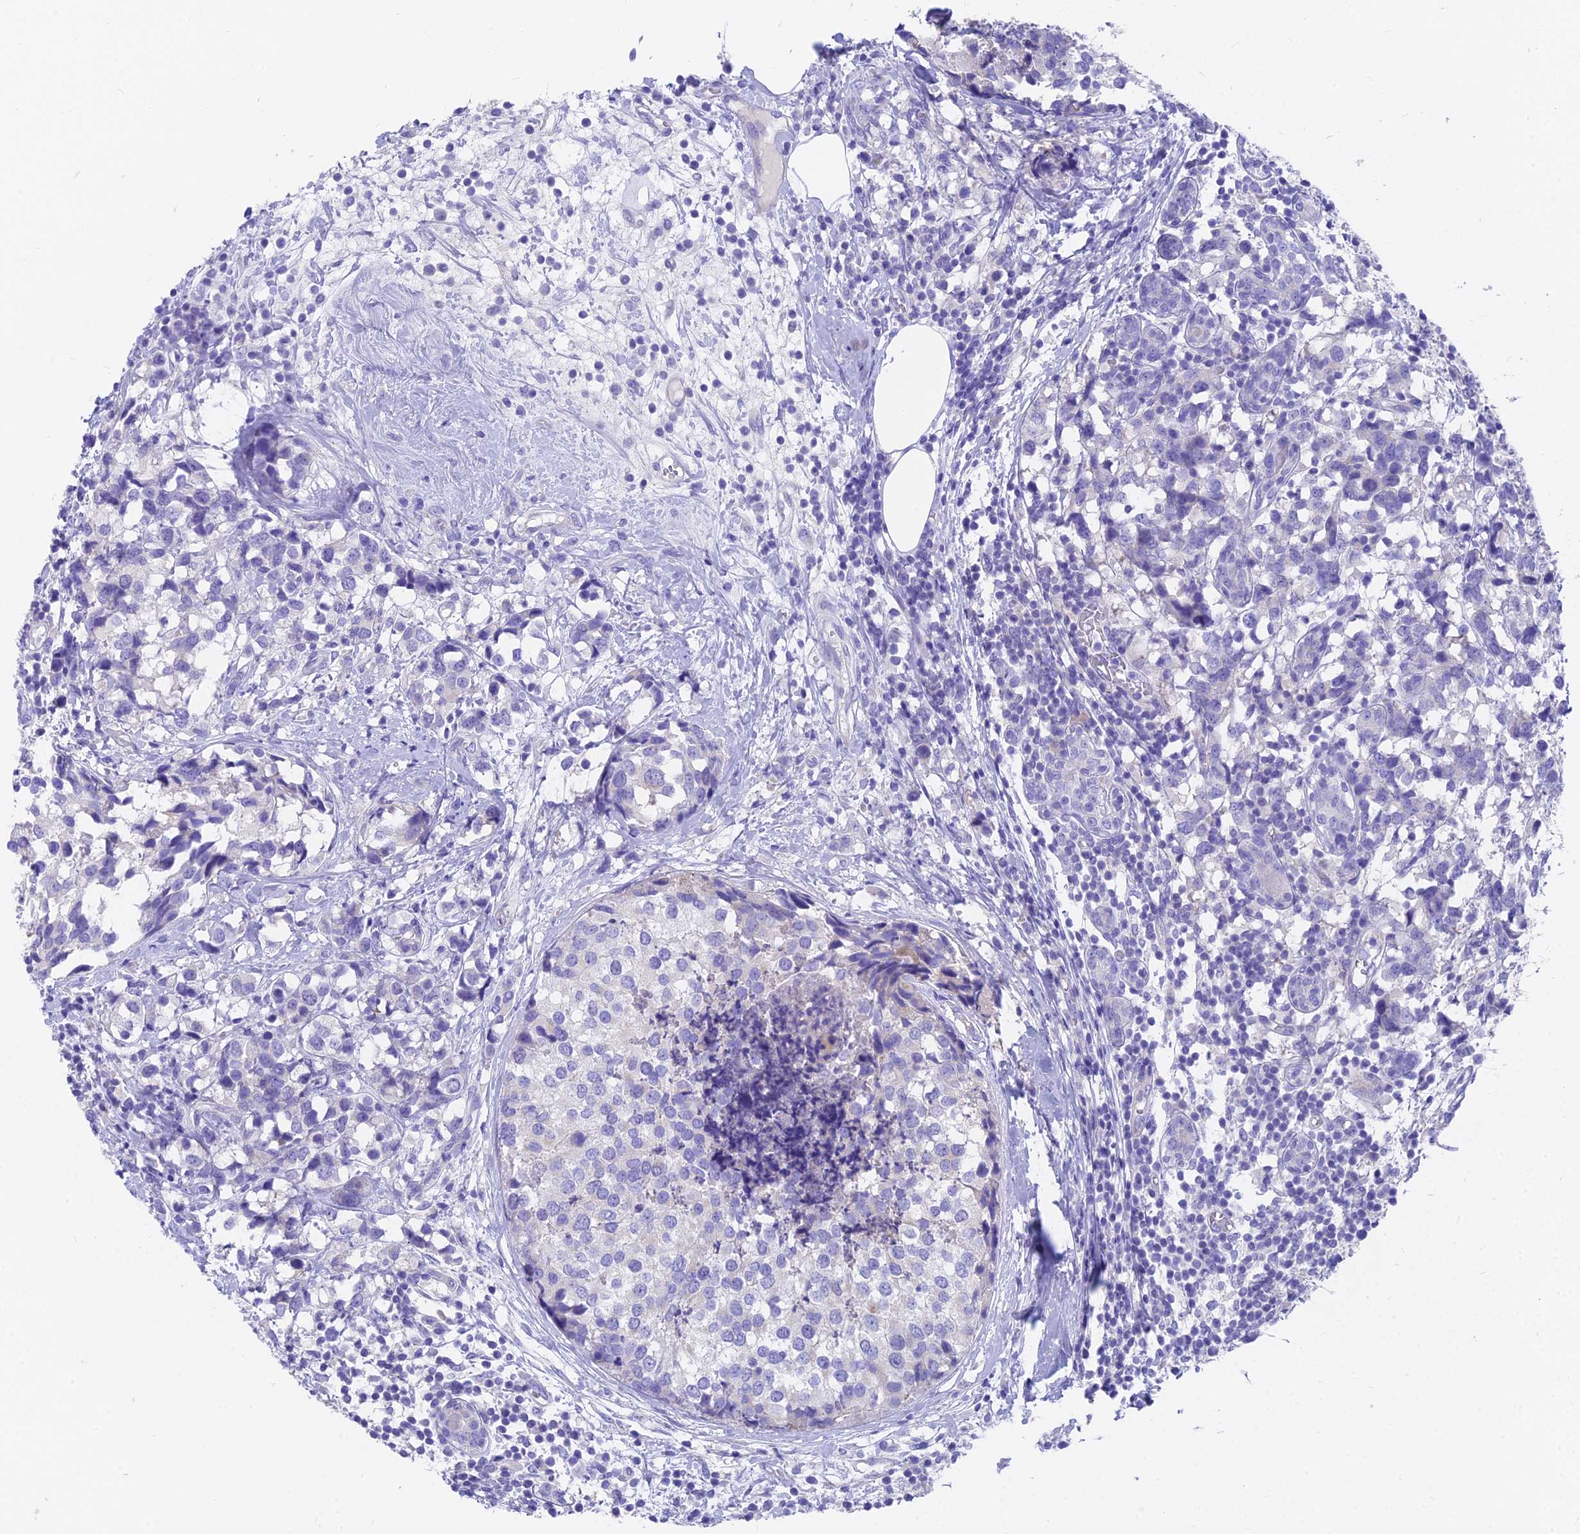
{"staining": {"intensity": "negative", "quantity": "none", "location": "none"}, "tissue": "breast cancer", "cell_type": "Tumor cells", "image_type": "cancer", "snomed": [{"axis": "morphology", "description": "Lobular carcinoma"}, {"axis": "topography", "description": "Breast"}], "caption": "This micrograph is of breast cancer stained with IHC to label a protein in brown with the nuclei are counter-stained blue. There is no expression in tumor cells. (DAB (3,3'-diaminobenzidine) IHC with hematoxylin counter stain).", "gene": "FAM168B", "patient": {"sex": "female", "age": 59}}